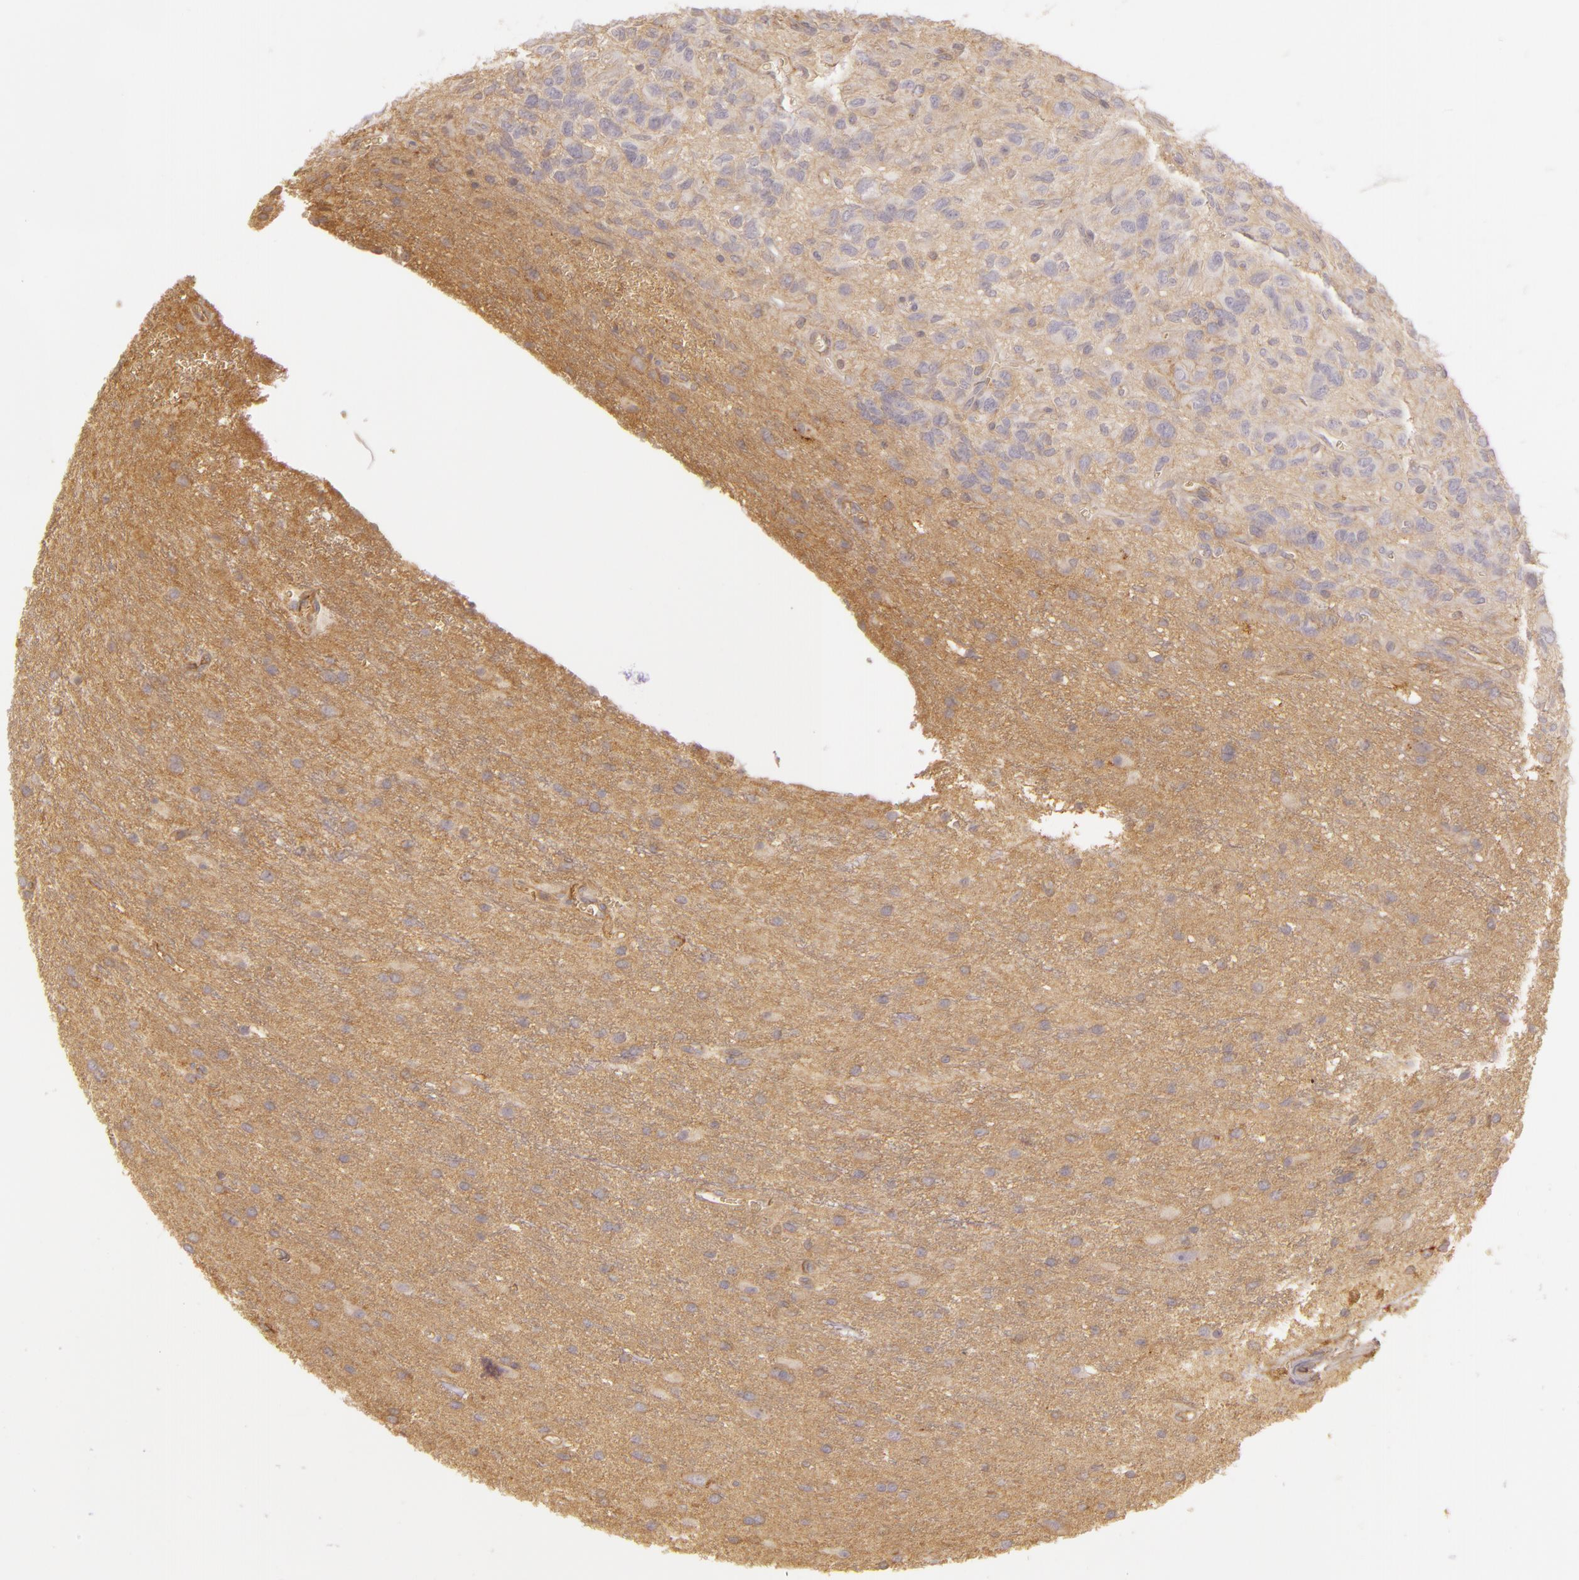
{"staining": {"intensity": "negative", "quantity": "none", "location": "none"}, "tissue": "glioma", "cell_type": "Tumor cells", "image_type": "cancer", "snomed": [{"axis": "morphology", "description": "Glioma, malignant, Low grade"}, {"axis": "topography", "description": "Brain"}], "caption": "This is a histopathology image of immunohistochemistry (IHC) staining of glioma, which shows no expression in tumor cells.", "gene": "CD59", "patient": {"sex": "female", "age": 15}}